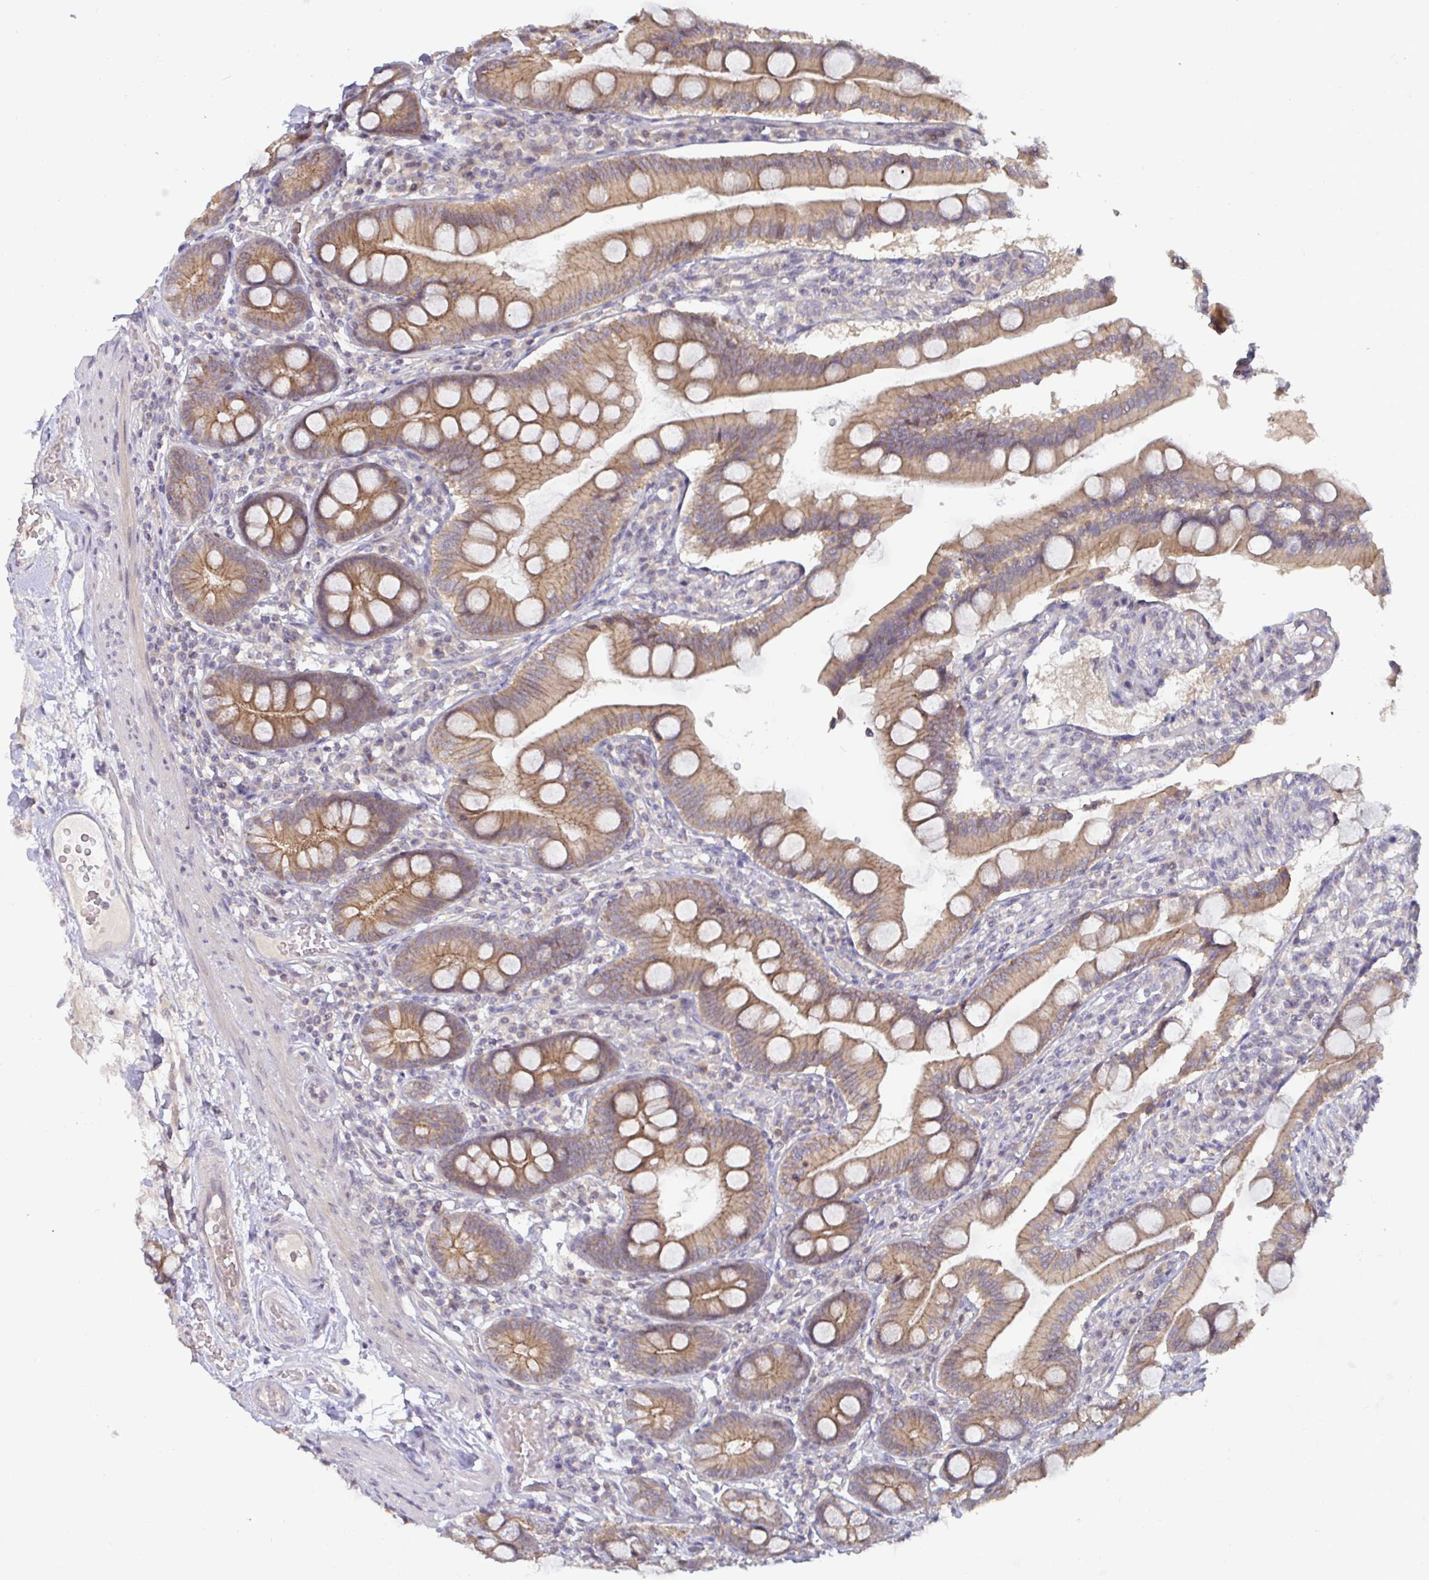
{"staining": {"intensity": "moderate", "quantity": ">75%", "location": "cytoplasmic/membranous"}, "tissue": "duodenum", "cell_type": "Glandular cells", "image_type": "normal", "snomed": [{"axis": "morphology", "description": "Normal tissue, NOS"}, {"axis": "topography", "description": "Duodenum"}], "caption": "Immunohistochemical staining of benign duodenum reveals >75% levels of moderate cytoplasmic/membranous protein staining in approximately >75% of glandular cells. (brown staining indicates protein expression, while blue staining denotes nuclei).", "gene": "GSTM1", "patient": {"sex": "female", "age": 67}}